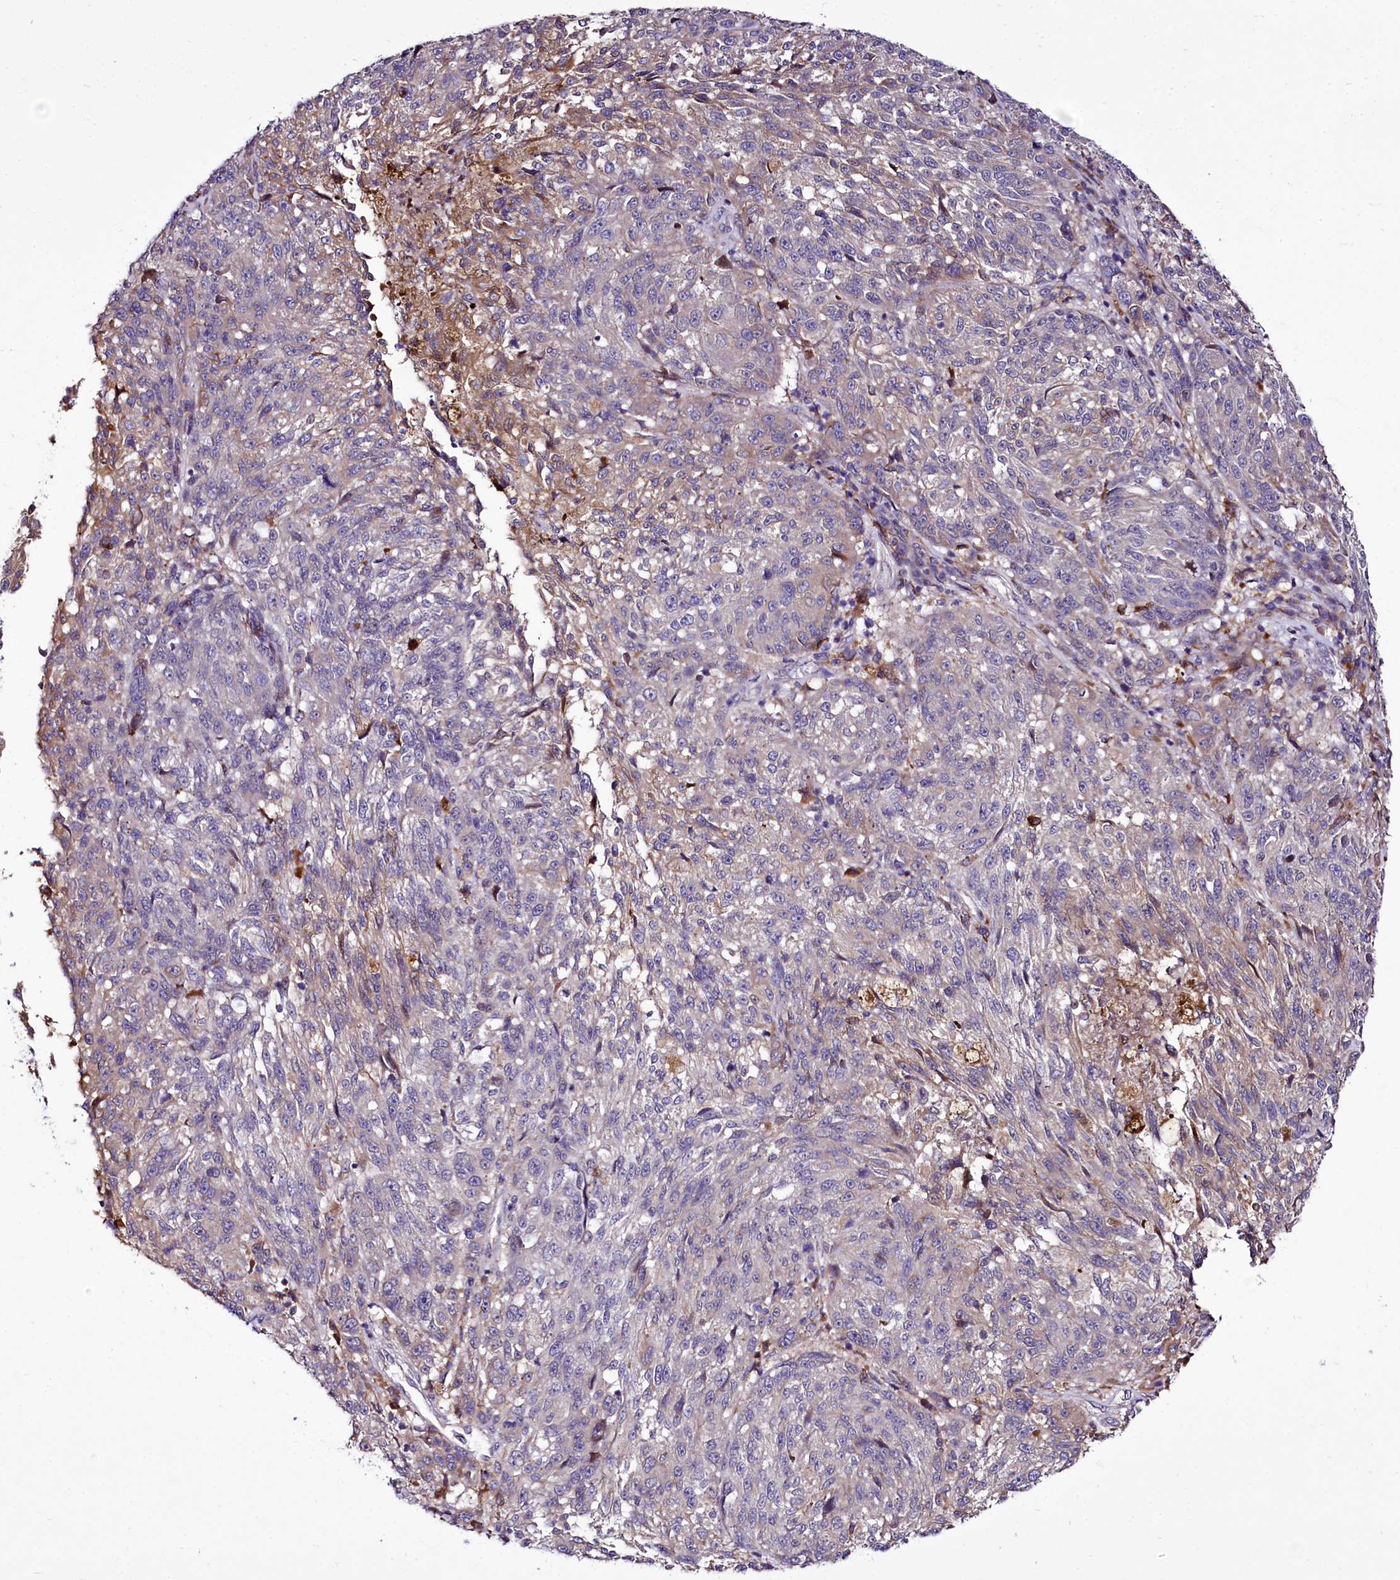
{"staining": {"intensity": "weak", "quantity": "25%-75%", "location": "cytoplasmic/membranous"}, "tissue": "melanoma", "cell_type": "Tumor cells", "image_type": "cancer", "snomed": [{"axis": "morphology", "description": "Malignant melanoma, NOS"}, {"axis": "topography", "description": "Skin"}], "caption": "Immunohistochemistry photomicrograph of human malignant melanoma stained for a protein (brown), which exhibits low levels of weak cytoplasmic/membranous expression in about 25%-75% of tumor cells.", "gene": "ZC3H12C", "patient": {"sex": "male", "age": 53}}